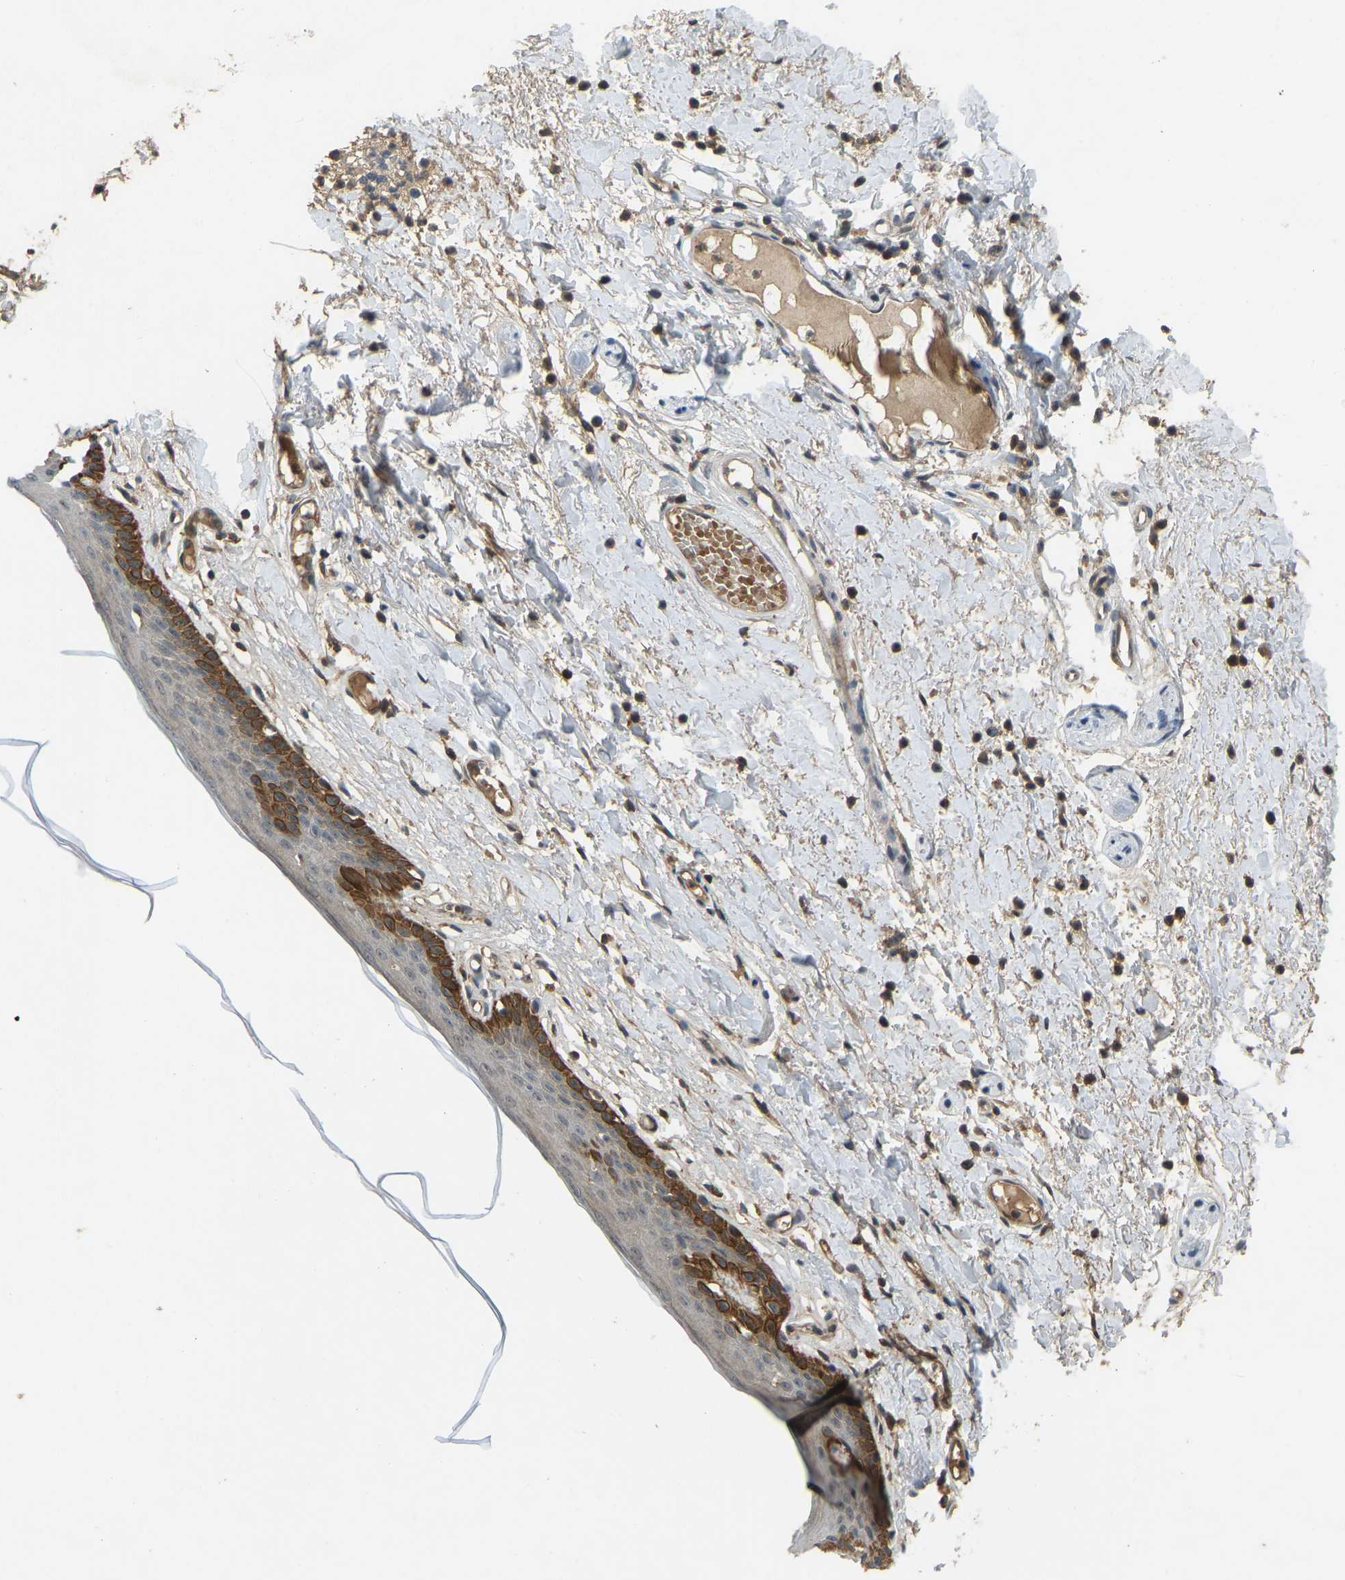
{"staining": {"intensity": "strong", "quantity": "25%-75%", "location": "cytoplasmic/membranous"}, "tissue": "skin", "cell_type": "Epidermal cells", "image_type": "normal", "snomed": [{"axis": "morphology", "description": "Normal tissue, NOS"}, {"axis": "topography", "description": "Vulva"}], "caption": "Immunohistochemical staining of normal skin exhibits strong cytoplasmic/membranous protein positivity in about 25%-75% of epidermal cells. (Stains: DAB in brown, nuclei in blue, Microscopy: brightfield microscopy at high magnification).", "gene": "ZNF71", "patient": {"sex": "female", "age": 54}}